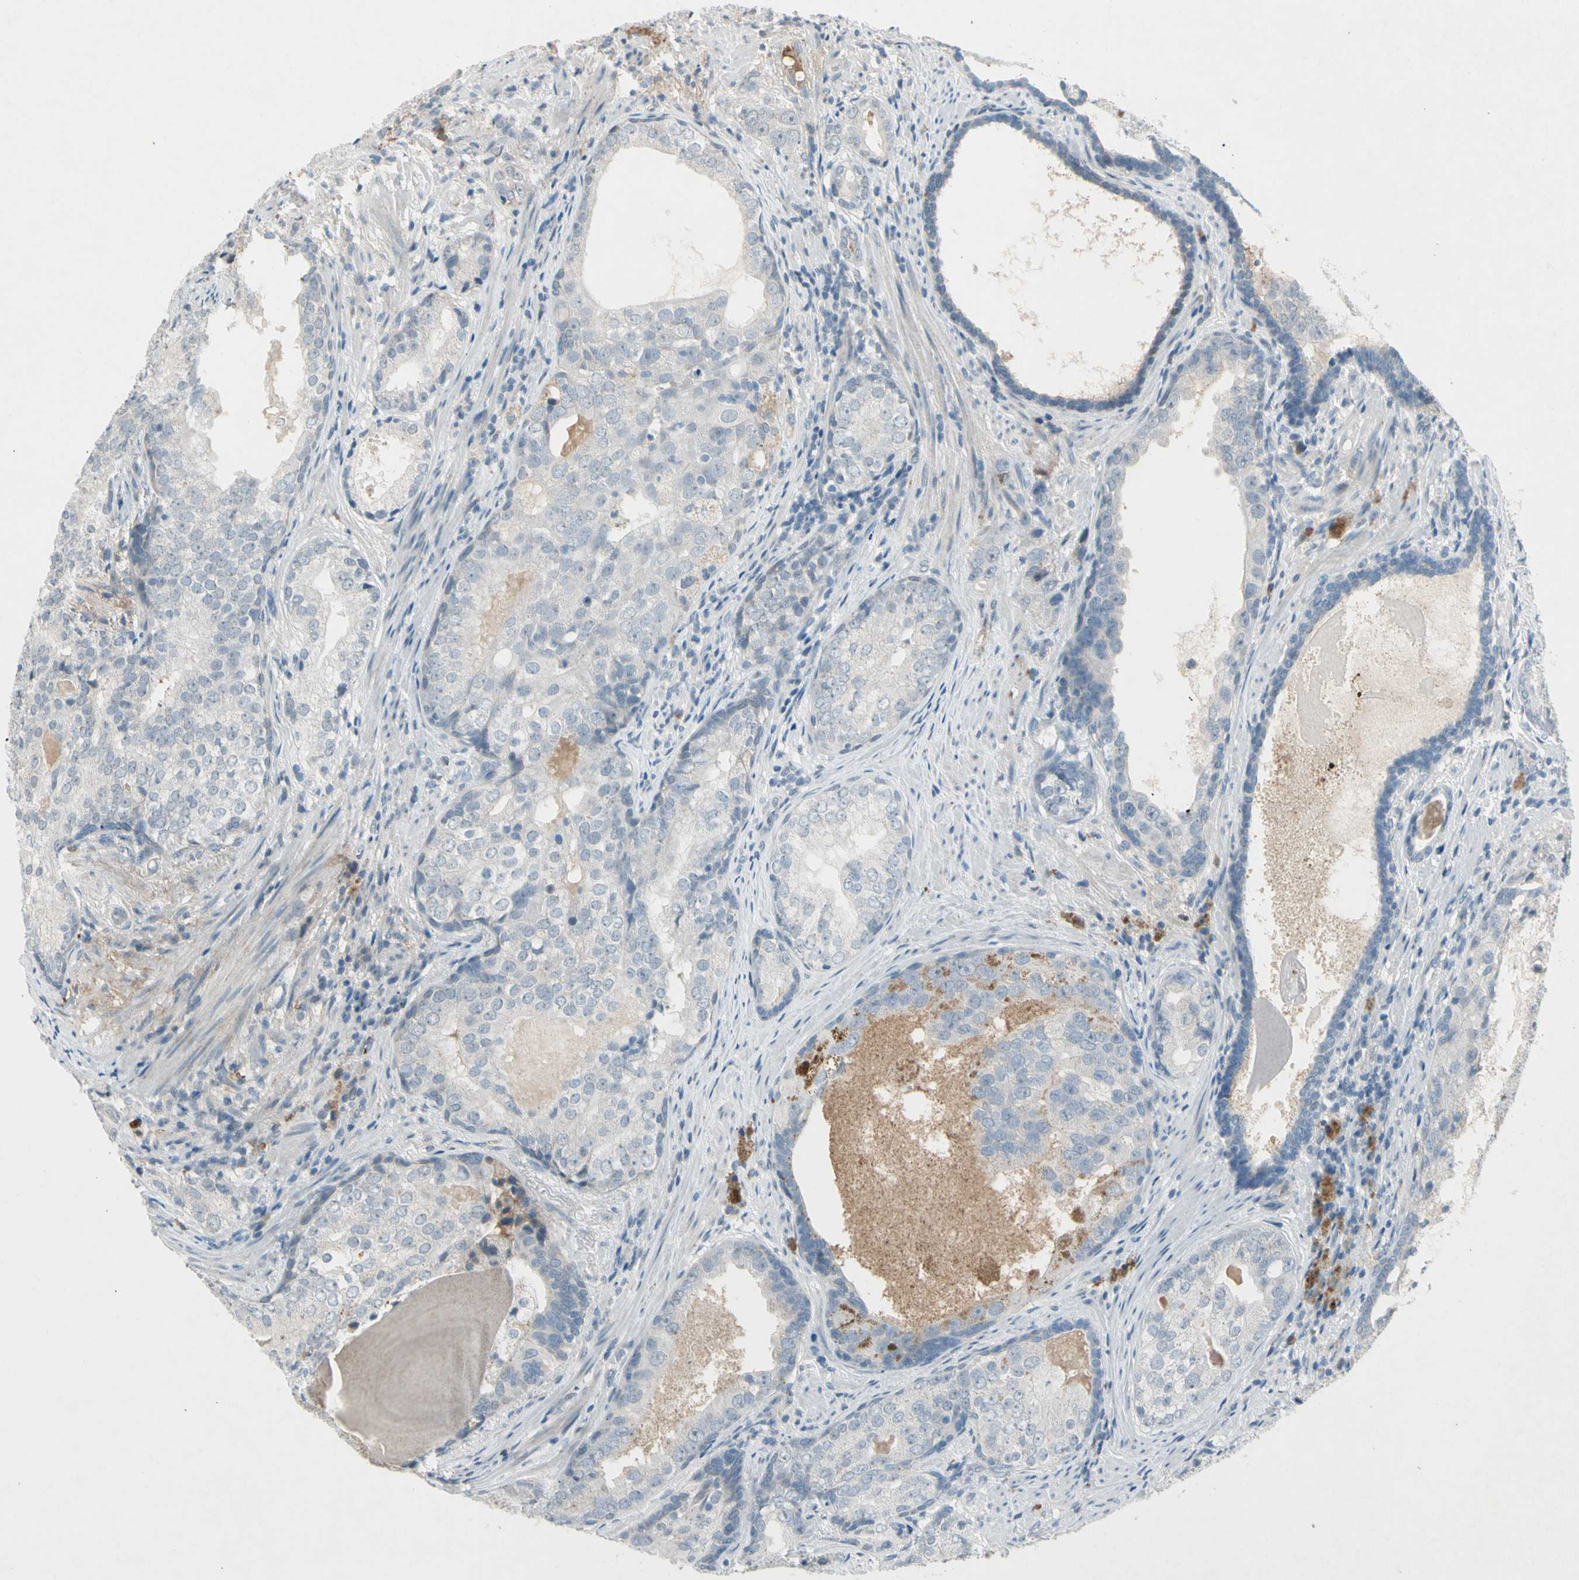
{"staining": {"intensity": "negative", "quantity": "none", "location": "none"}, "tissue": "prostate cancer", "cell_type": "Tumor cells", "image_type": "cancer", "snomed": [{"axis": "morphology", "description": "Adenocarcinoma, High grade"}, {"axis": "topography", "description": "Prostate"}], "caption": "An immunohistochemistry micrograph of prostate cancer is shown. There is no staining in tumor cells of prostate cancer. (DAB immunohistochemistry (IHC) visualized using brightfield microscopy, high magnification).", "gene": "SERPIND1", "patient": {"sex": "male", "age": 66}}